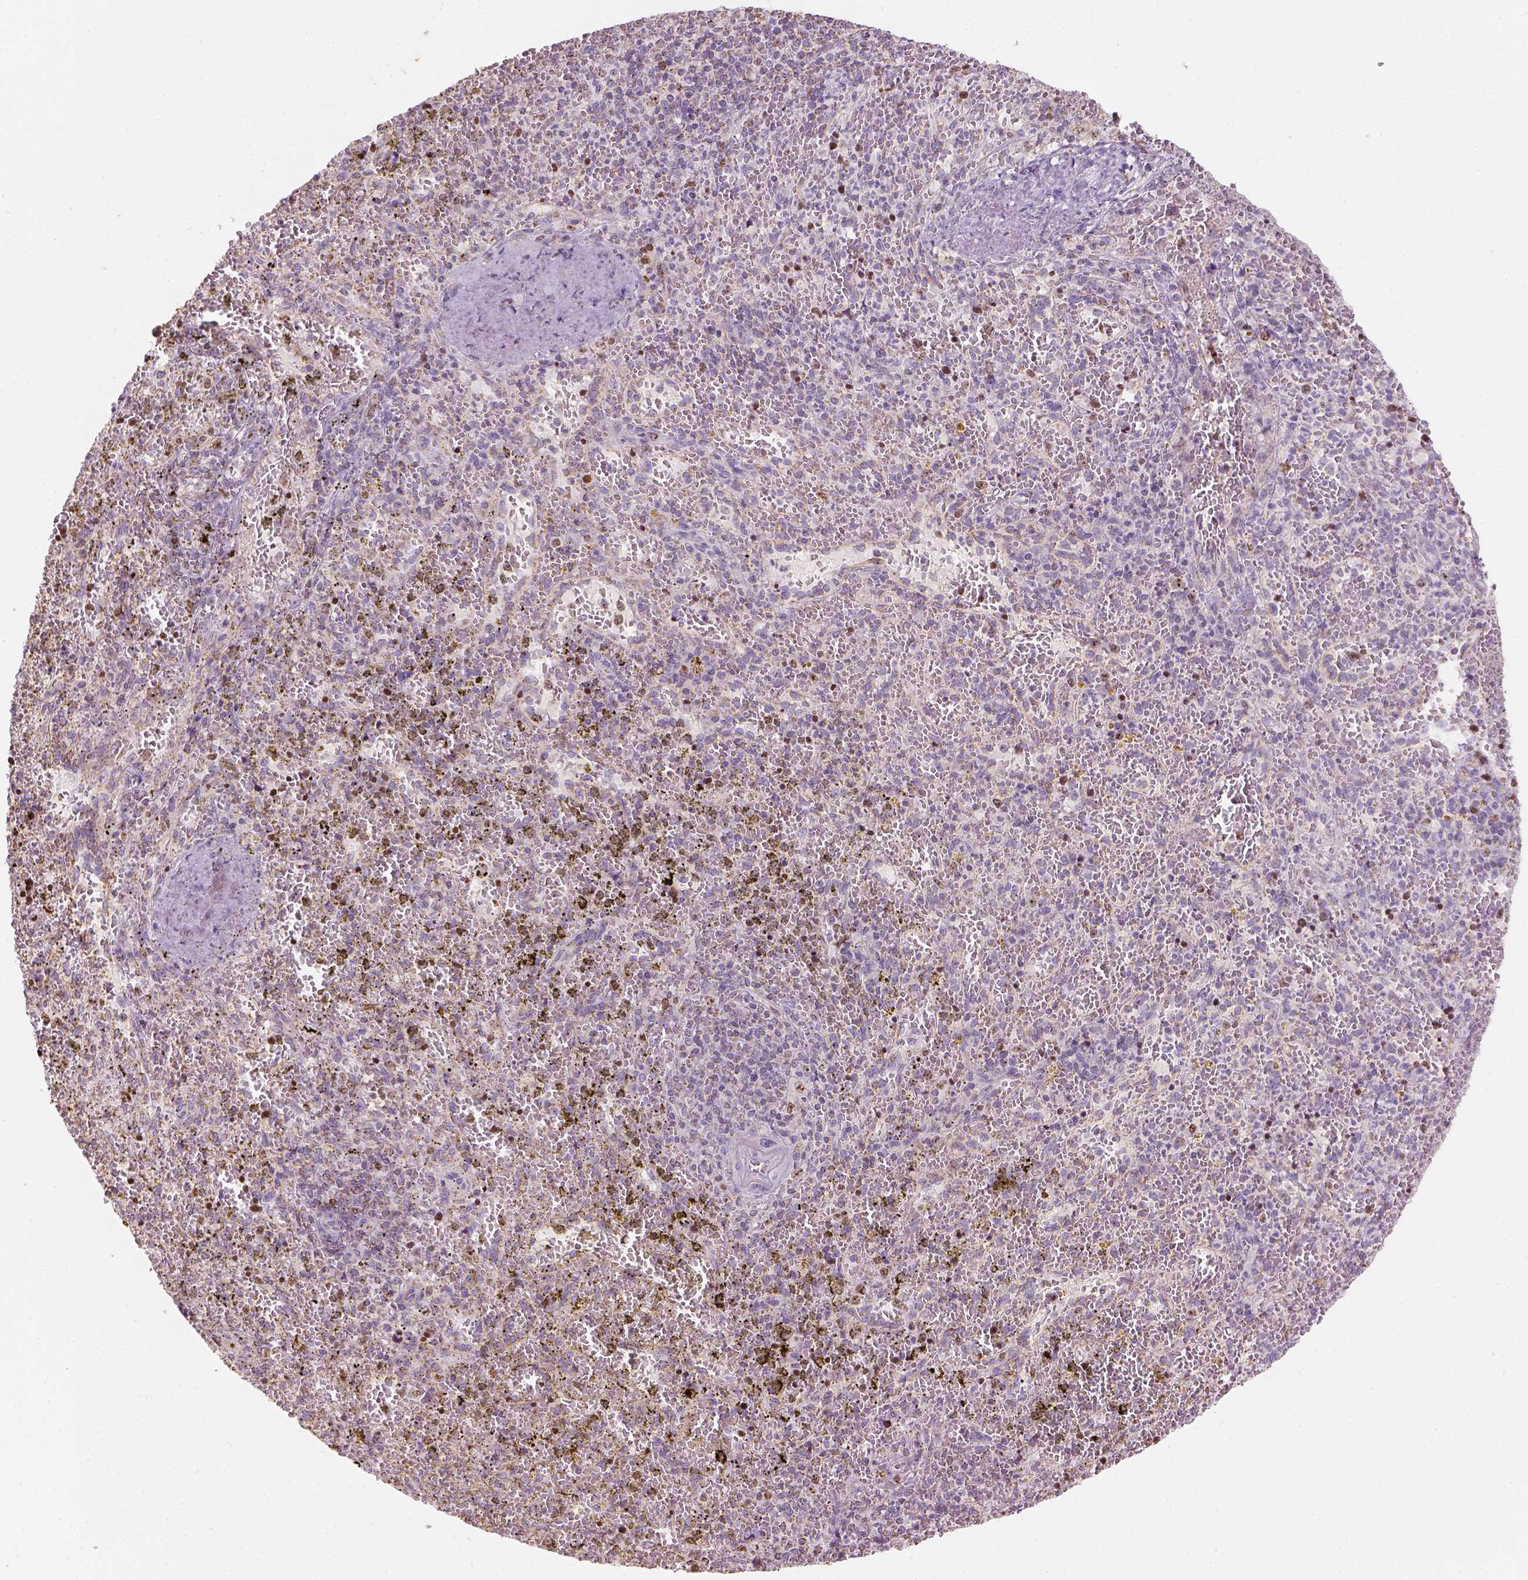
{"staining": {"intensity": "negative", "quantity": "none", "location": "none"}, "tissue": "spleen", "cell_type": "Cells in red pulp", "image_type": "normal", "snomed": [{"axis": "morphology", "description": "Normal tissue, NOS"}, {"axis": "topography", "description": "Spleen"}], "caption": "Protein analysis of benign spleen reveals no significant expression in cells in red pulp.", "gene": "LCA5", "patient": {"sex": "female", "age": 50}}